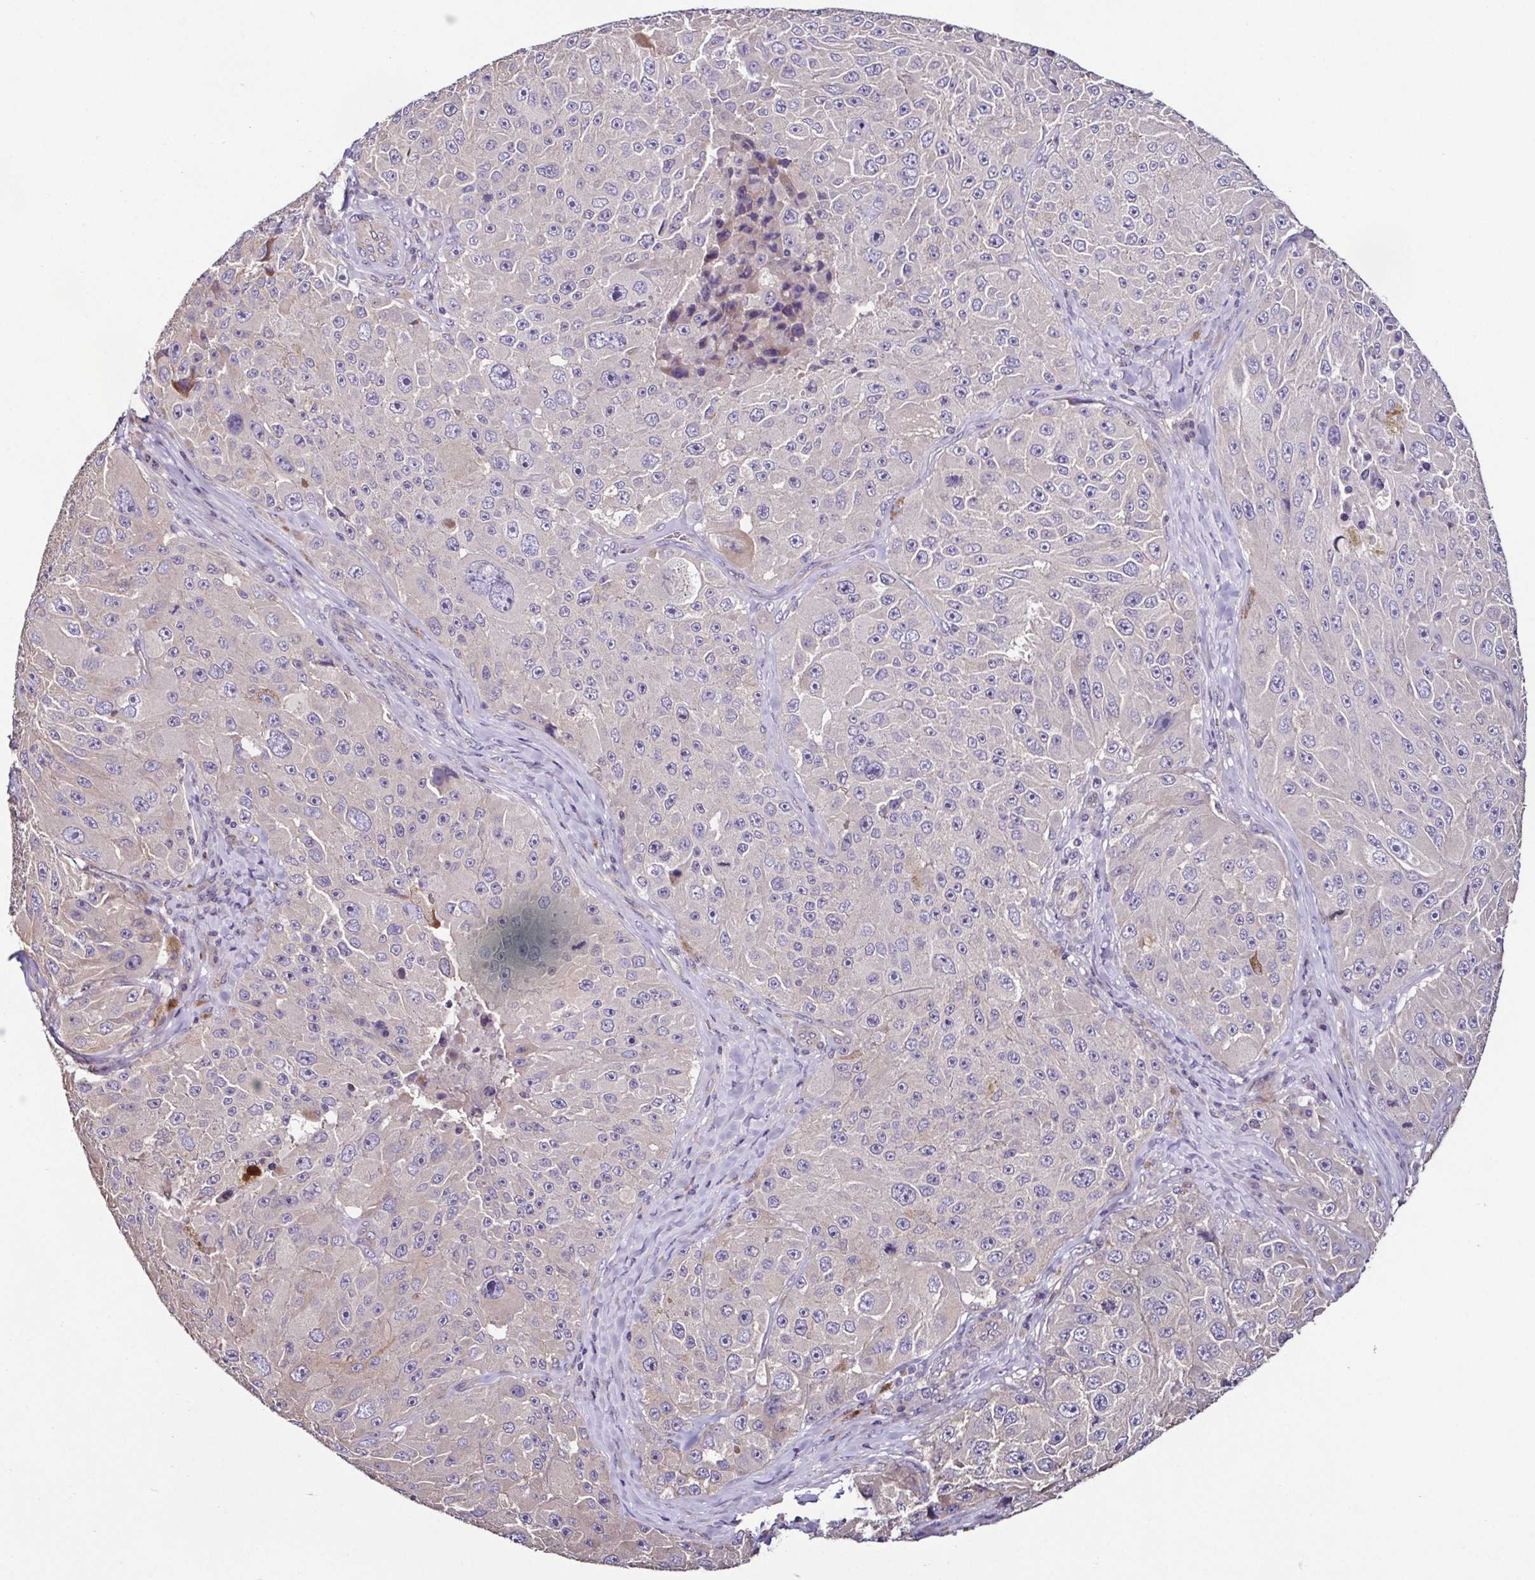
{"staining": {"intensity": "negative", "quantity": "none", "location": "none"}, "tissue": "melanoma", "cell_type": "Tumor cells", "image_type": "cancer", "snomed": [{"axis": "morphology", "description": "Malignant melanoma, Metastatic site"}, {"axis": "topography", "description": "Lymph node"}], "caption": "DAB immunohistochemical staining of human malignant melanoma (metastatic site) shows no significant staining in tumor cells.", "gene": "LMOD2", "patient": {"sex": "male", "age": 62}}